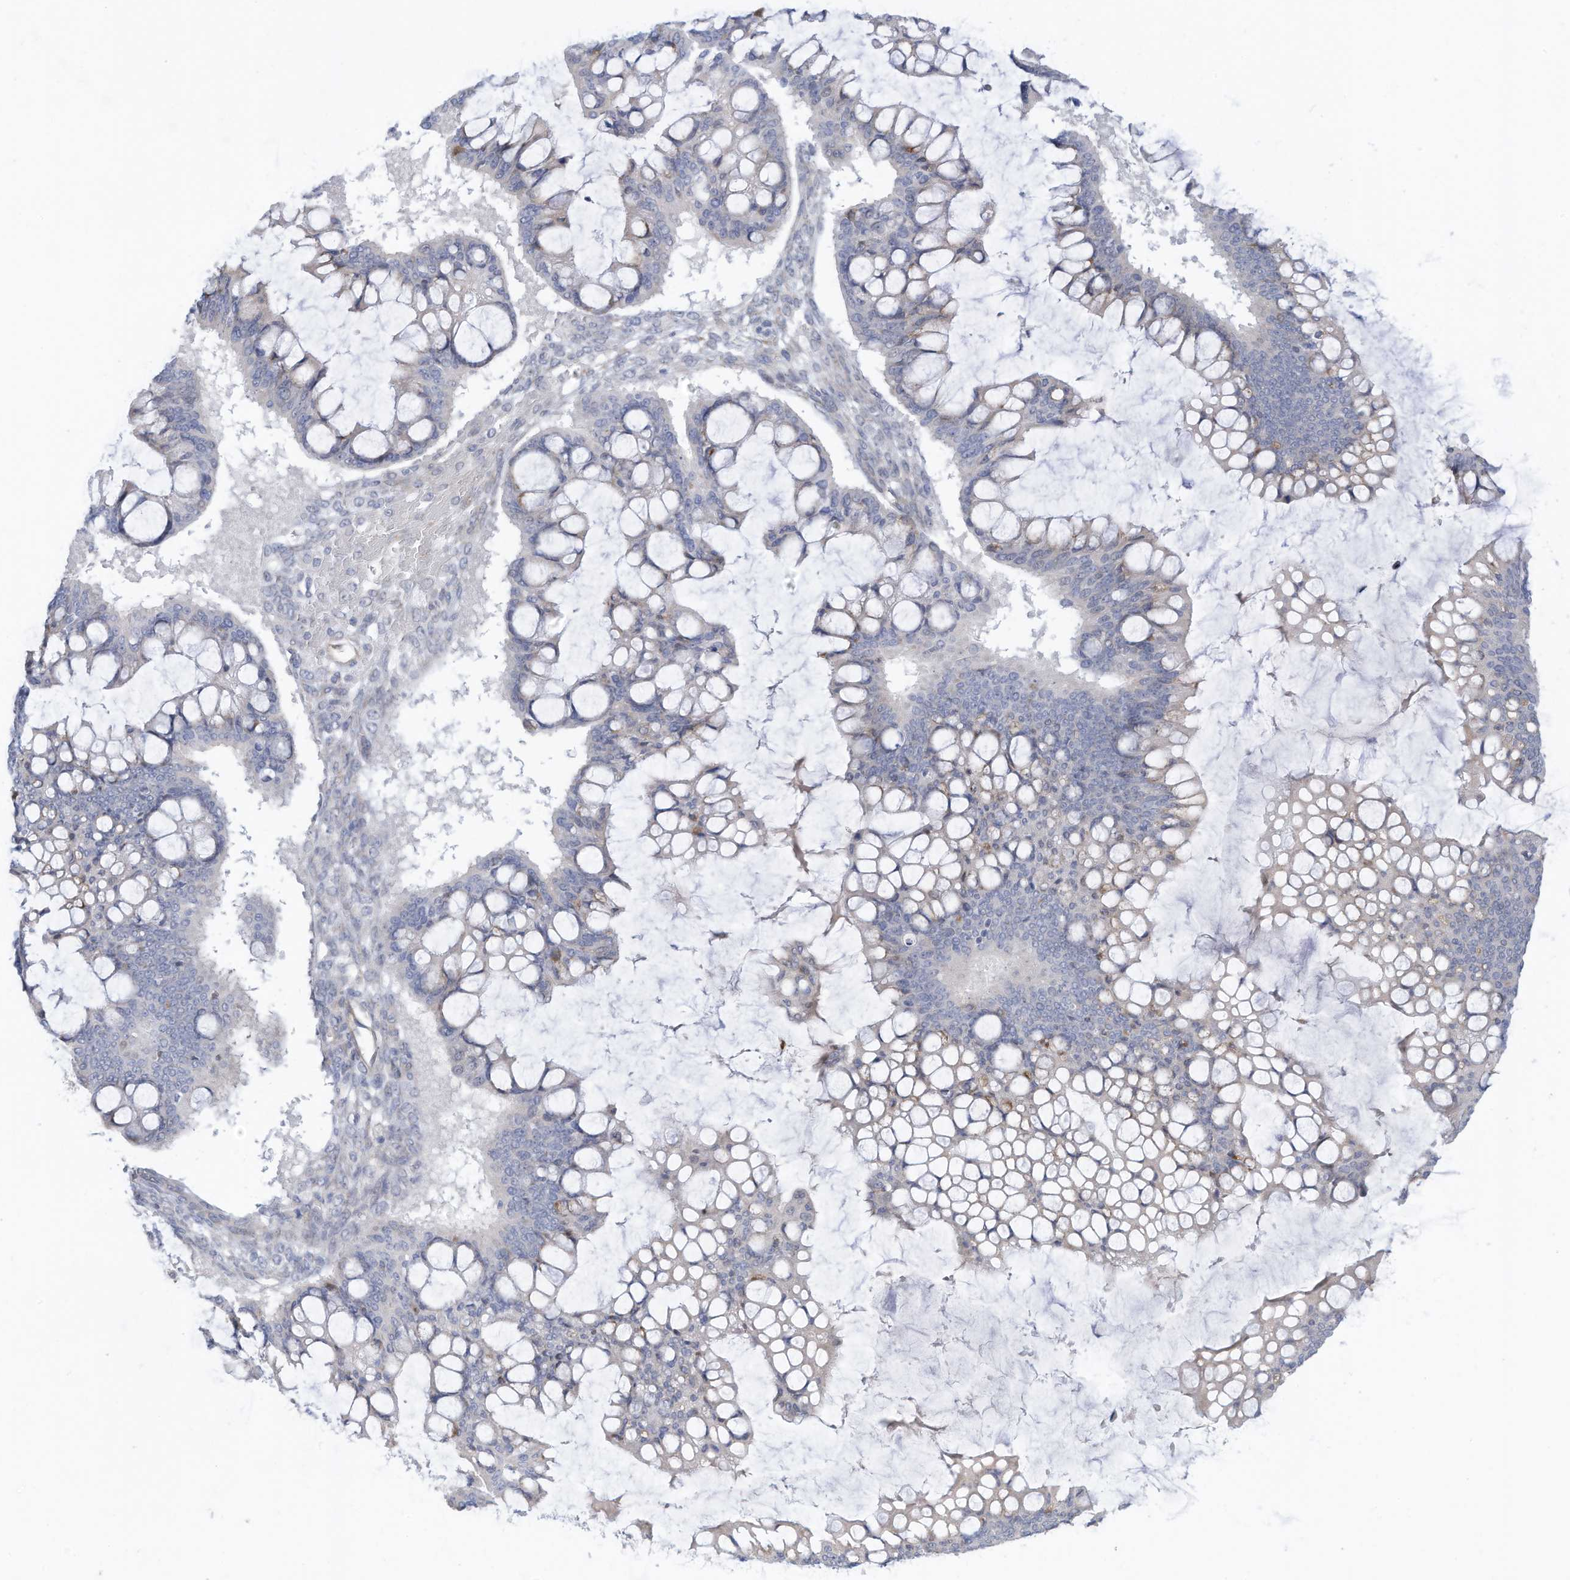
{"staining": {"intensity": "negative", "quantity": "none", "location": "none"}, "tissue": "ovarian cancer", "cell_type": "Tumor cells", "image_type": "cancer", "snomed": [{"axis": "morphology", "description": "Cystadenocarcinoma, mucinous, NOS"}, {"axis": "topography", "description": "Ovary"}], "caption": "Ovarian mucinous cystadenocarcinoma was stained to show a protein in brown. There is no significant staining in tumor cells. (DAB (3,3'-diaminobenzidine) IHC with hematoxylin counter stain).", "gene": "ZNF292", "patient": {"sex": "female", "age": 73}}